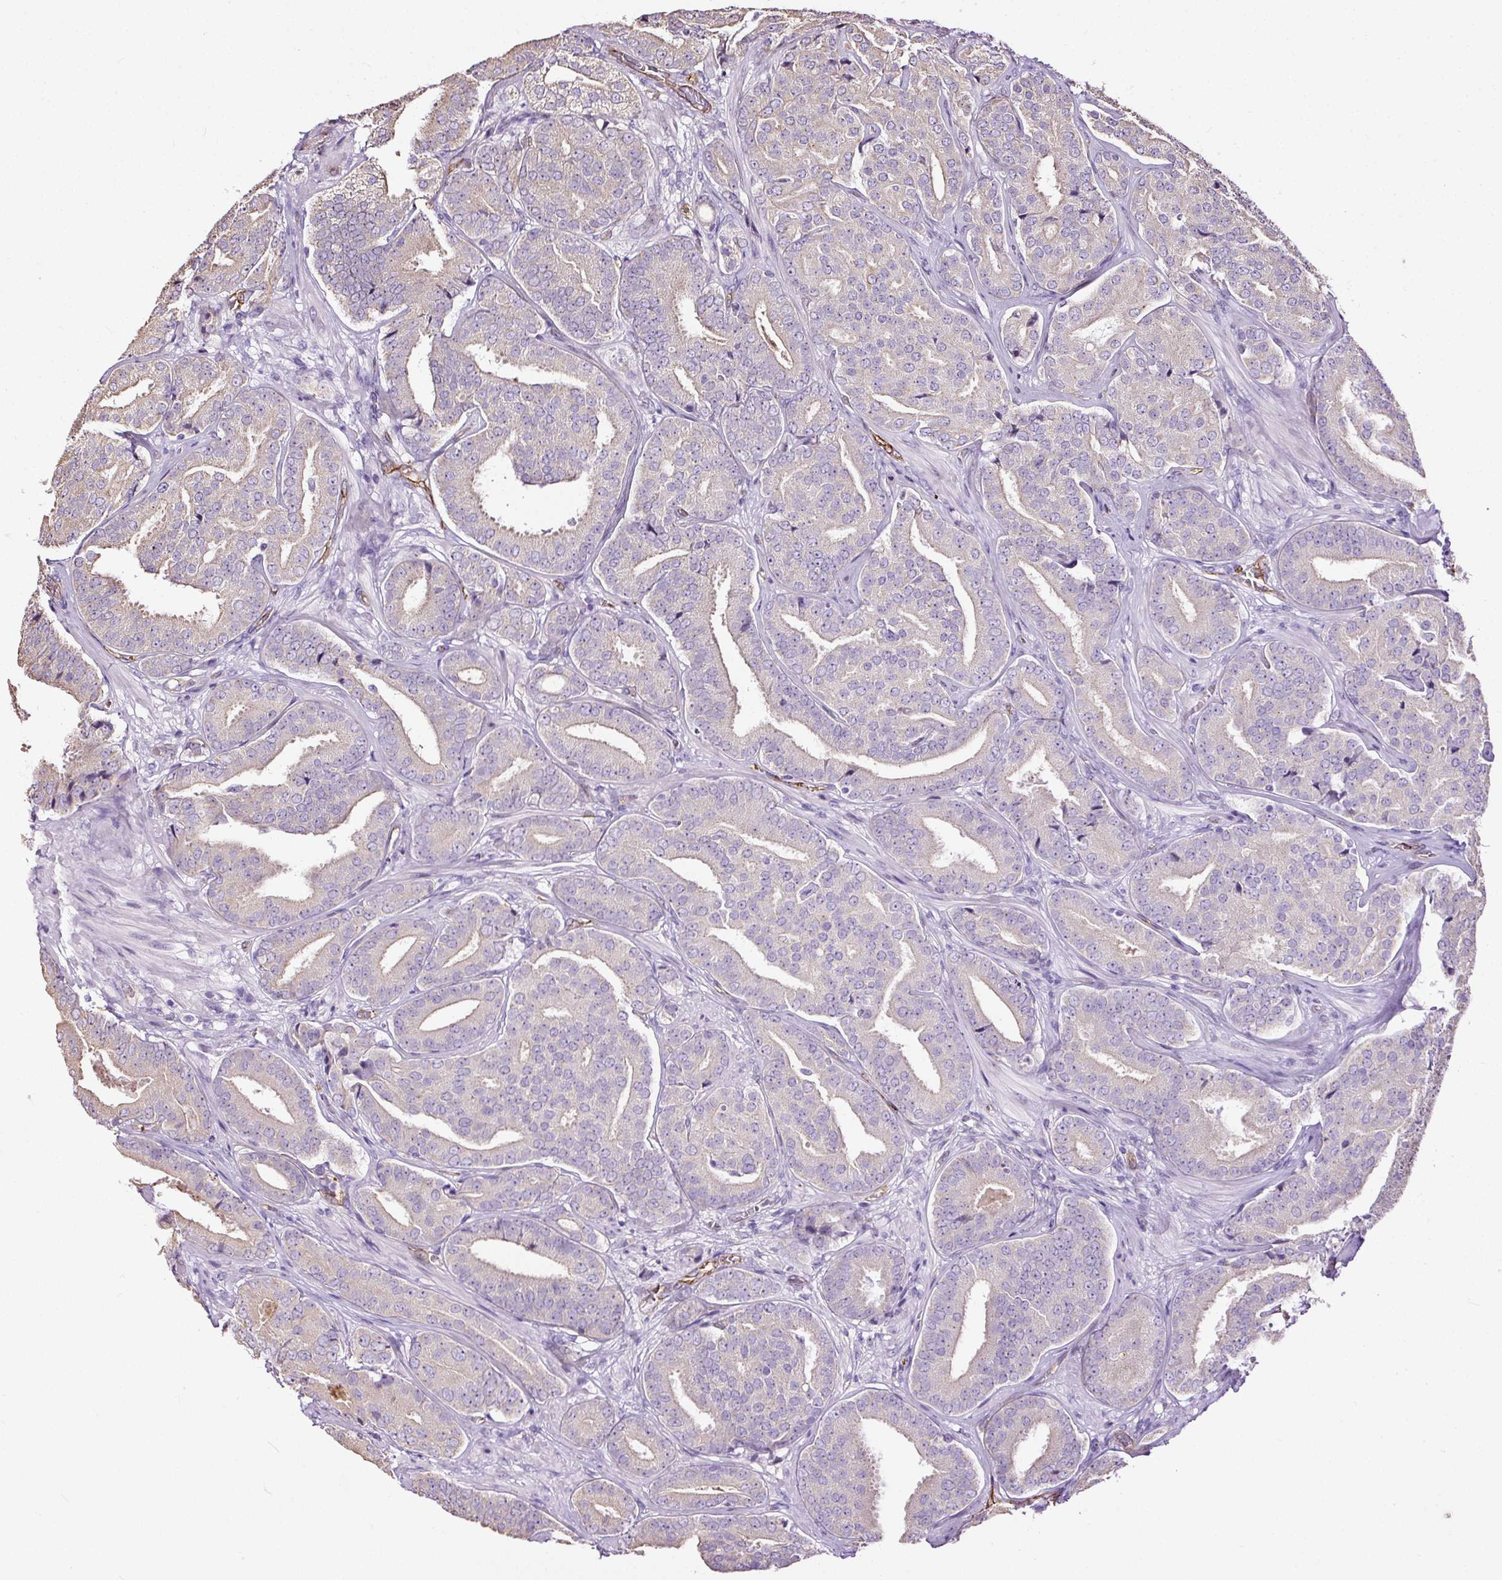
{"staining": {"intensity": "negative", "quantity": "none", "location": "none"}, "tissue": "prostate cancer", "cell_type": "Tumor cells", "image_type": "cancer", "snomed": [{"axis": "morphology", "description": "Adenocarcinoma, High grade"}, {"axis": "topography", "description": "Prostate"}], "caption": "Human prostate adenocarcinoma (high-grade) stained for a protein using immunohistochemistry displays no expression in tumor cells.", "gene": "MAGEB16", "patient": {"sex": "male", "age": 63}}